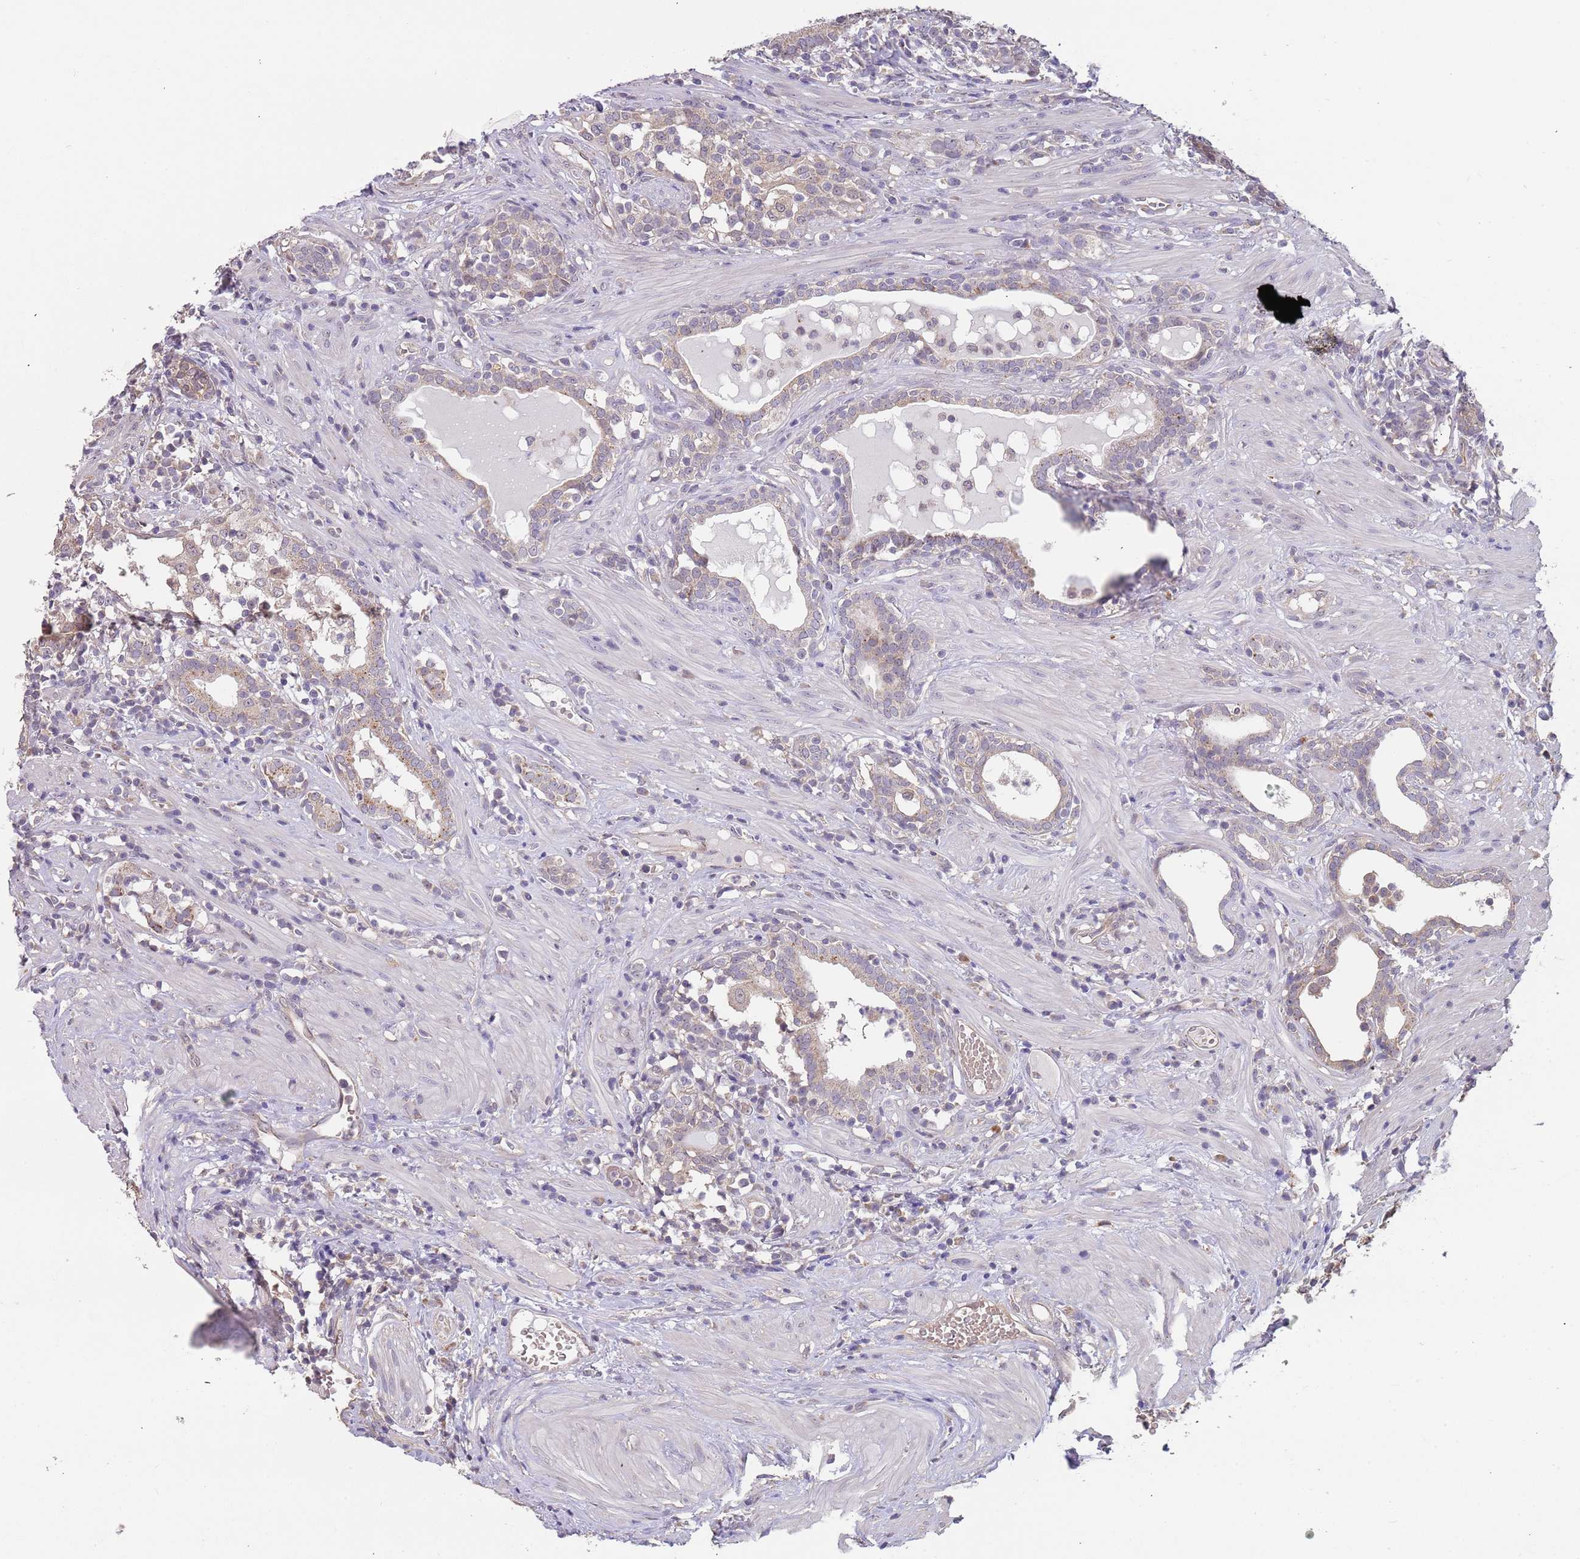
{"staining": {"intensity": "weak", "quantity": "25%-75%", "location": "cytoplasmic/membranous"}, "tissue": "prostate cancer", "cell_type": "Tumor cells", "image_type": "cancer", "snomed": [{"axis": "morphology", "description": "Adenocarcinoma, High grade"}, {"axis": "topography", "description": "Prostate"}], "caption": "Adenocarcinoma (high-grade) (prostate) was stained to show a protein in brown. There is low levels of weak cytoplasmic/membranous expression in about 25%-75% of tumor cells.", "gene": "TMEM64", "patient": {"sex": "male", "age": 67}}